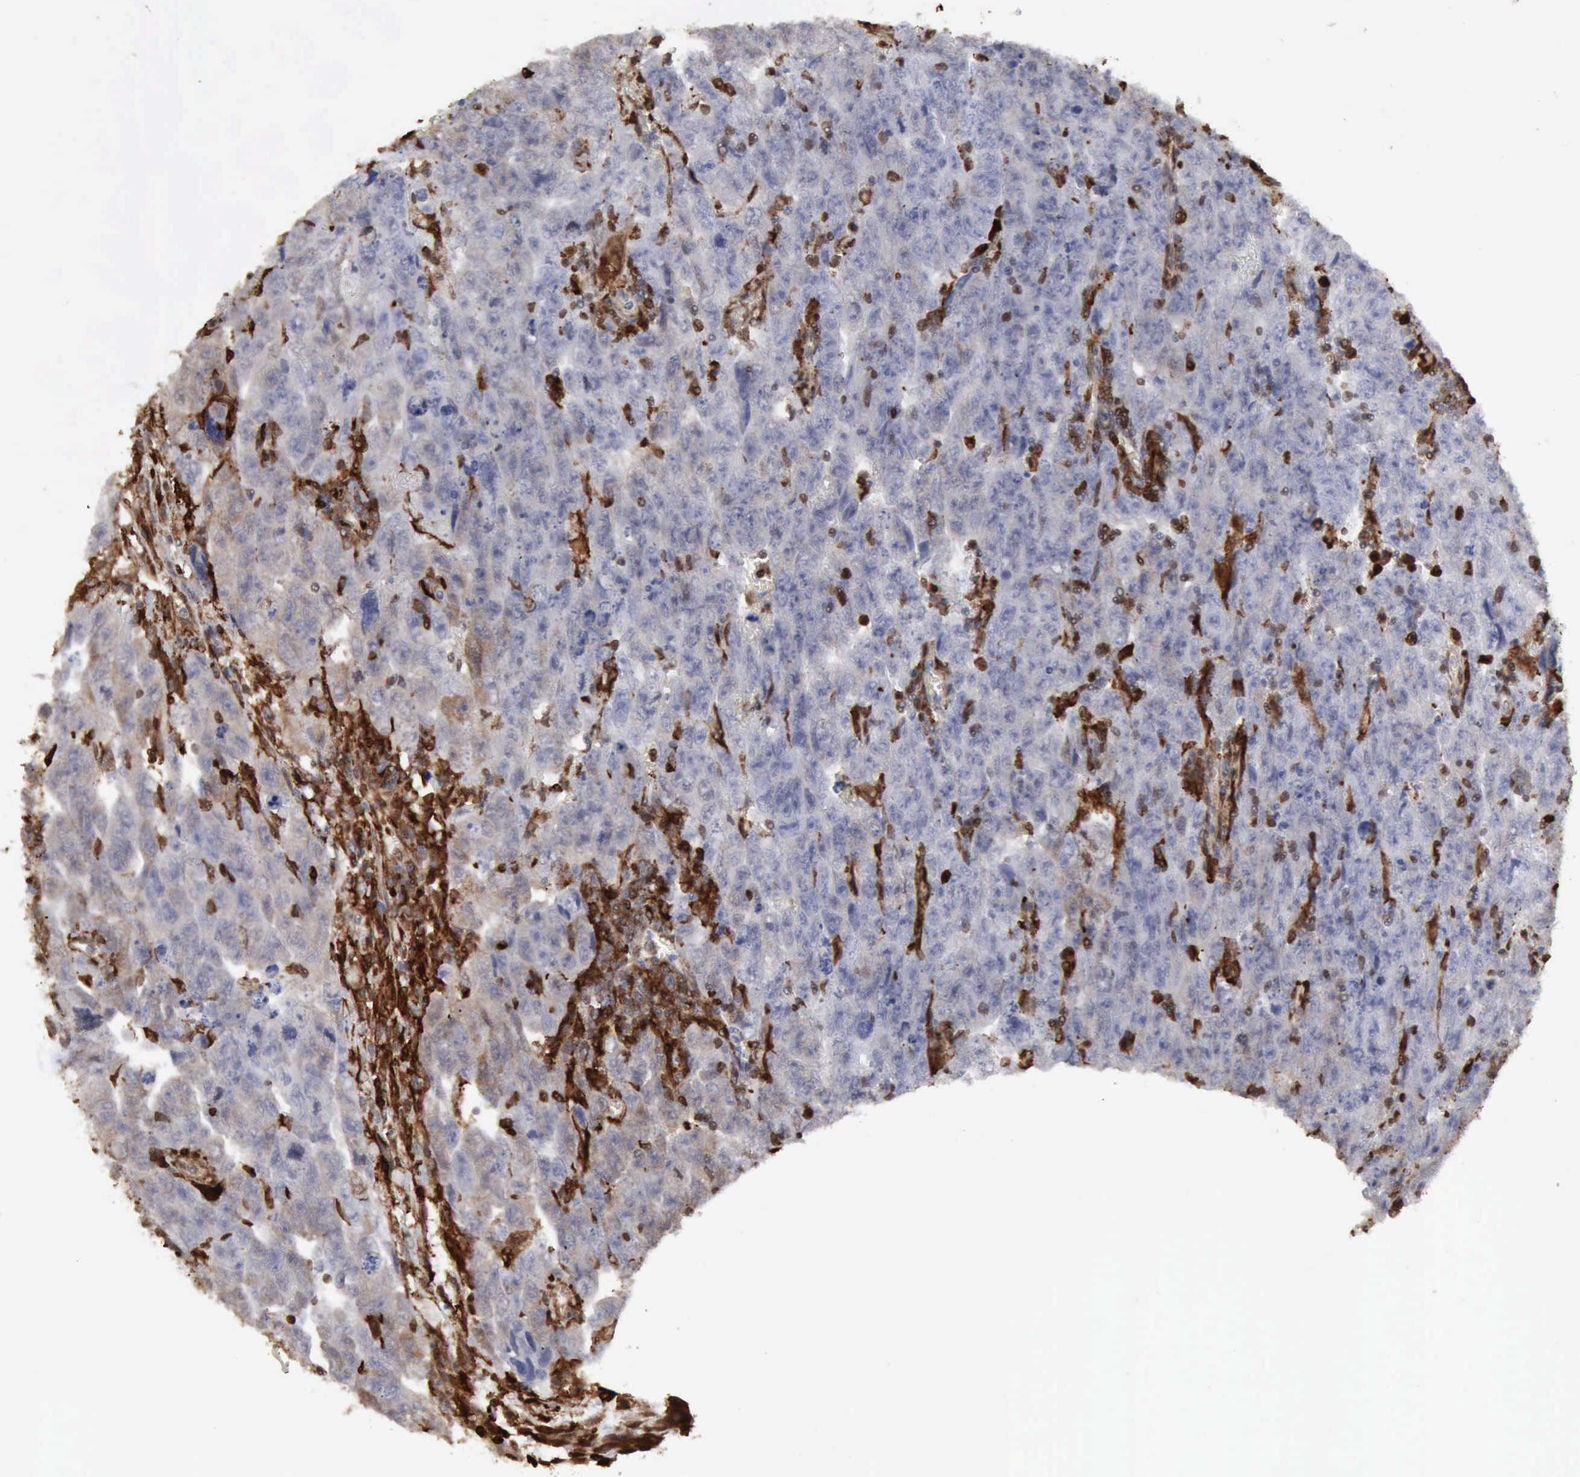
{"staining": {"intensity": "negative", "quantity": "none", "location": "none"}, "tissue": "testis cancer", "cell_type": "Tumor cells", "image_type": "cancer", "snomed": [{"axis": "morphology", "description": "Carcinoma, Embryonal, NOS"}, {"axis": "topography", "description": "Testis"}], "caption": "There is no significant positivity in tumor cells of testis cancer (embryonal carcinoma).", "gene": "STAT1", "patient": {"sex": "male", "age": 28}}